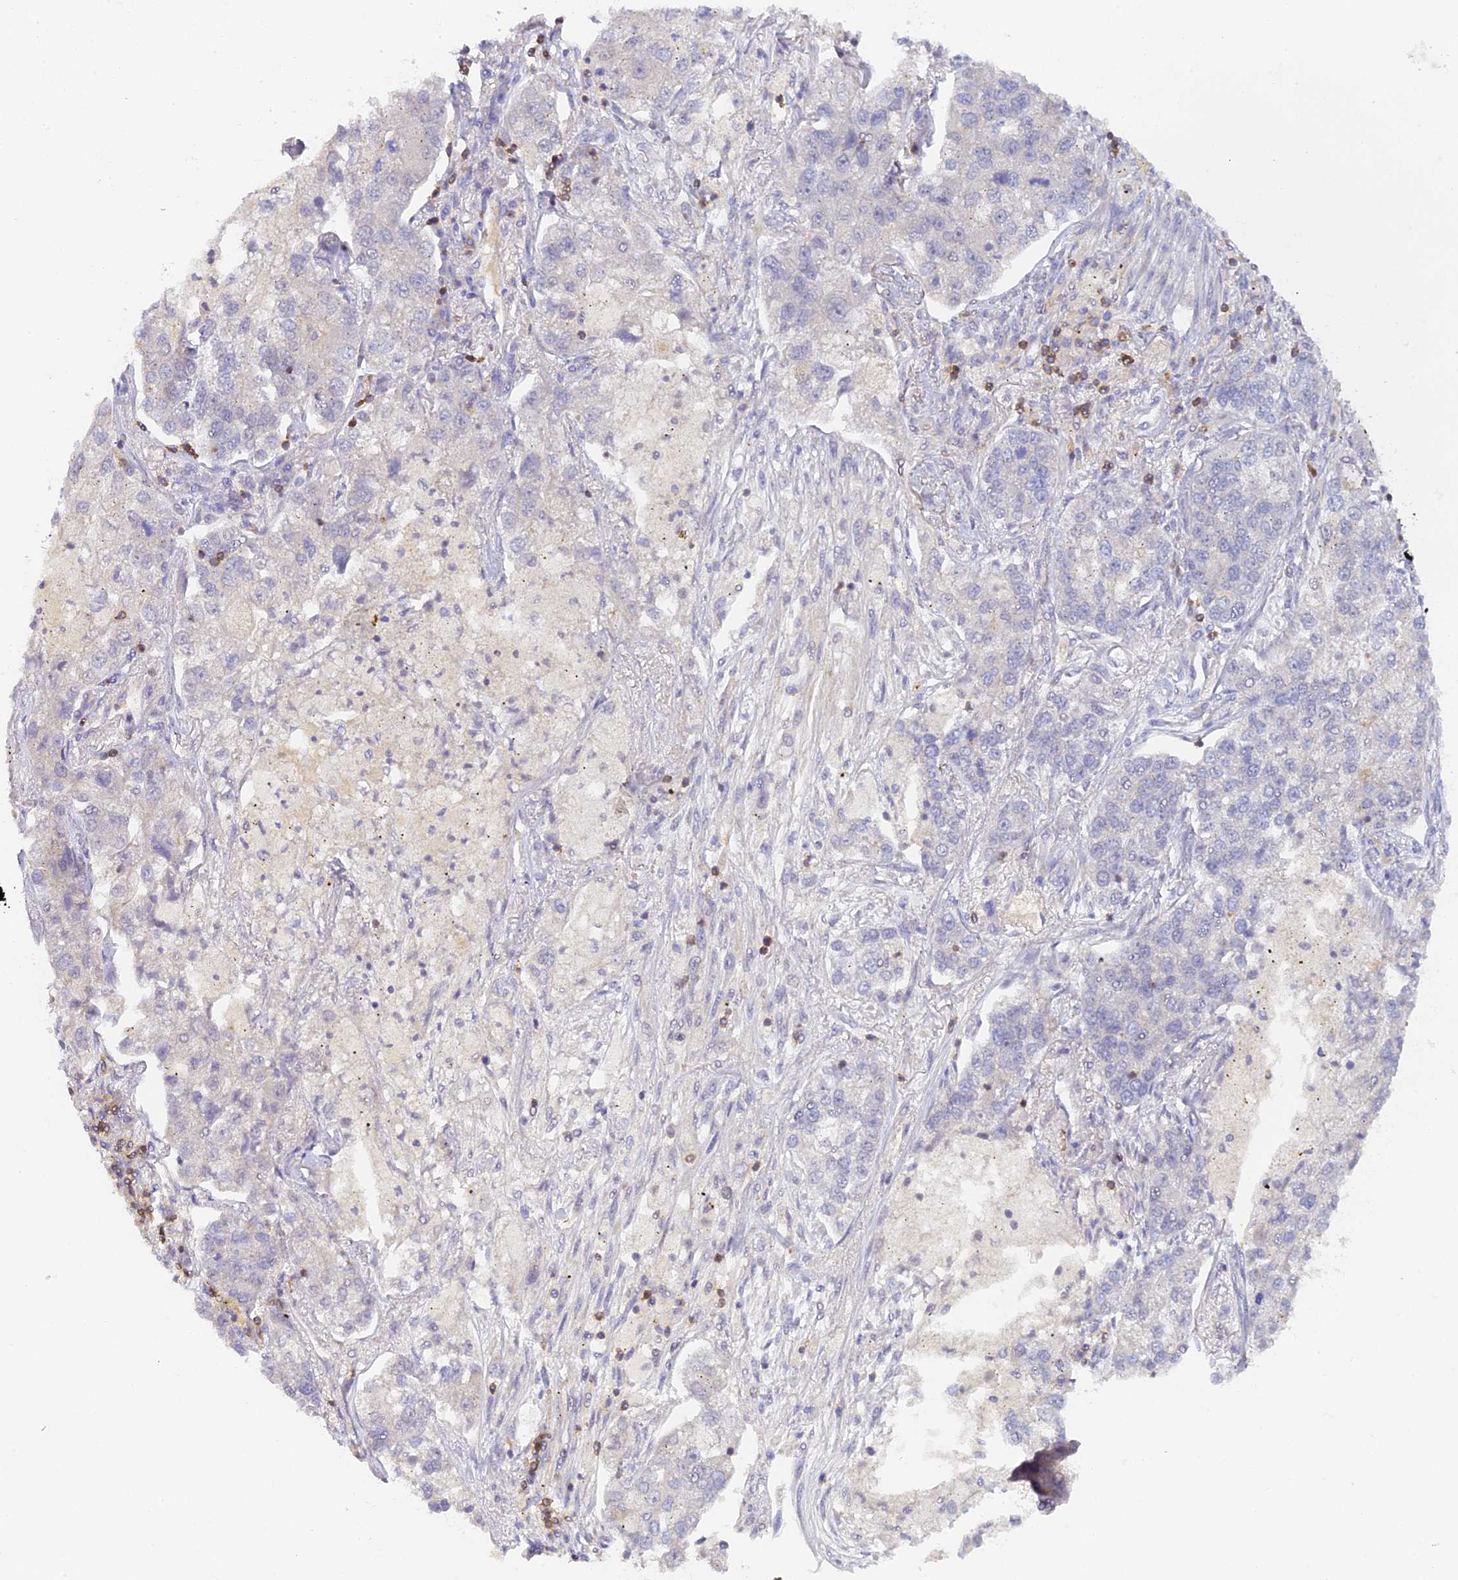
{"staining": {"intensity": "negative", "quantity": "none", "location": "none"}, "tissue": "lung cancer", "cell_type": "Tumor cells", "image_type": "cancer", "snomed": [{"axis": "morphology", "description": "Adenocarcinoma, NOS"}, {"axis": "topography", "description": "Lung"}], "caption": "A micrograph of human lung adenocarcinoma is negative for staining in tumor cells.", "gene": "FYB1", "patient": {"sex": "male", "age": 49}}